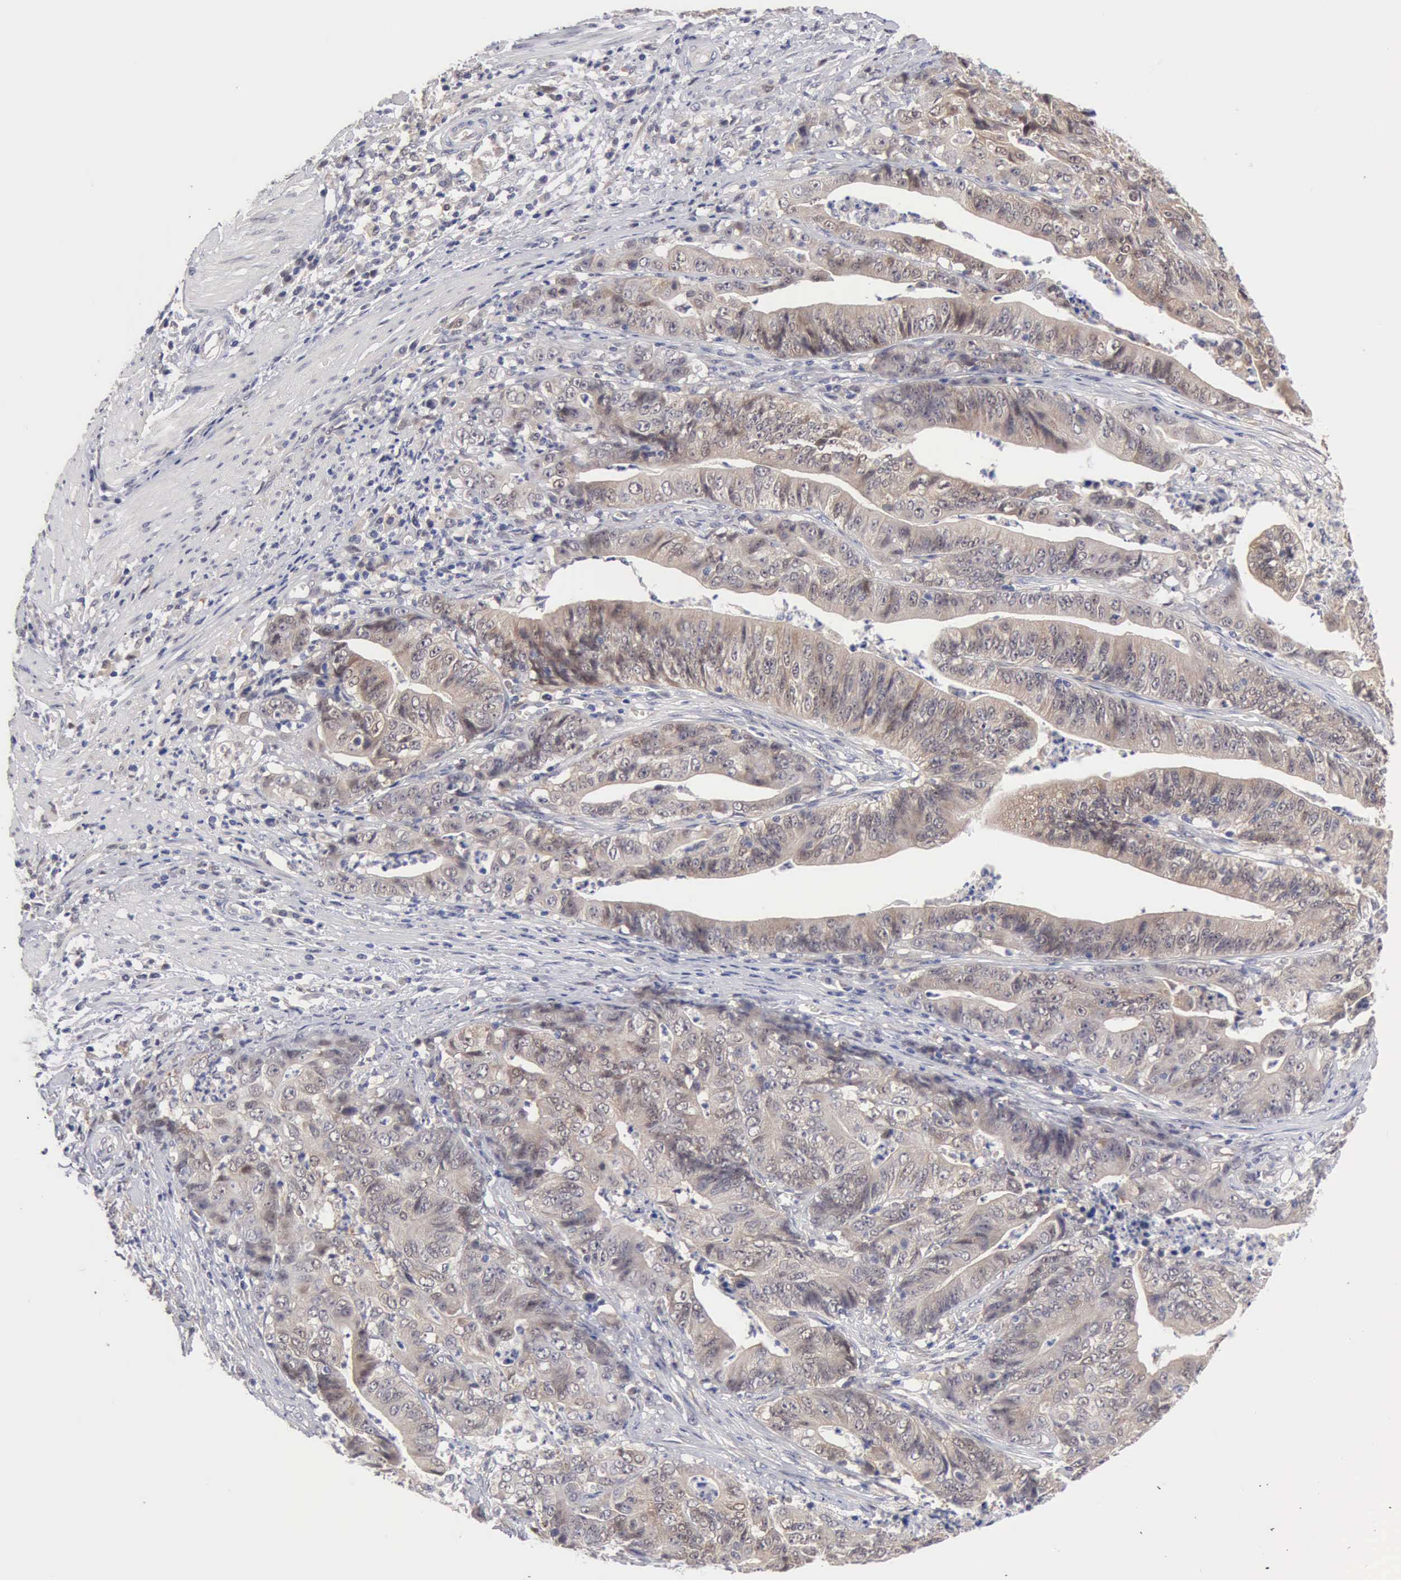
{"staining": {"intensity": "weak", "quantity": "25%-75%", "location": "cytoplasmic/membranous"}, "tissue": "stomach cancer", "cell_type": "Tumor cells", "image_type": "cancer", "snomed": [{"axis": "morphology", "description": "Adenocarcinoma, NOS"}, {"axis": "topography", "description": "Stomach, lower"}], "caption": "Adenocarcinoma (stomach) was stained to show a protein in brown. There is low levels of weak cytoplasmic/membranous staining in approximately 25%-75% of tumor cells.", "gene": "PTGR2", "patient": {"sex": "female", "age": 86}}